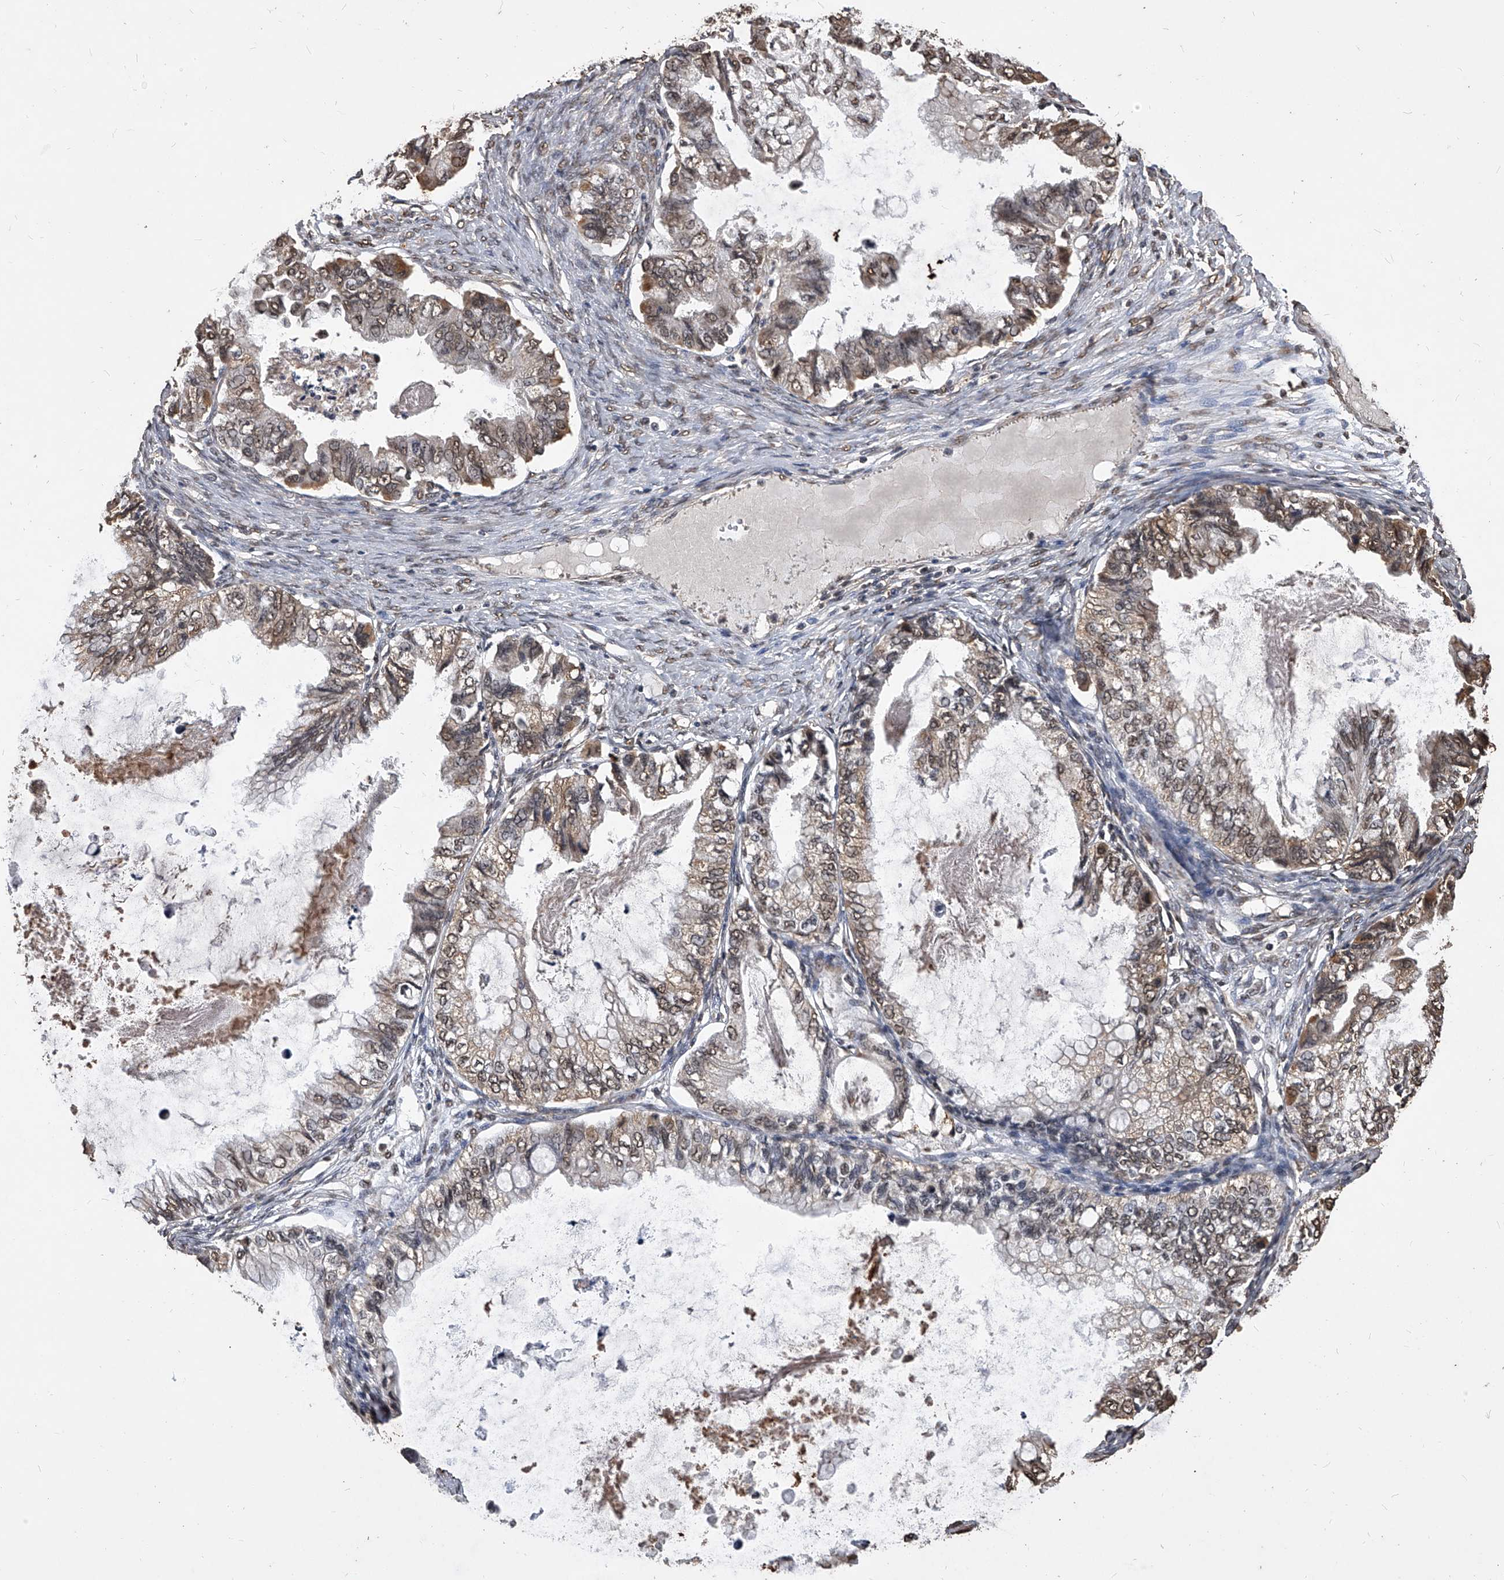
{"staining": {"intensity": "weak", "quantity": "25%-75%", "location": "cytoplasmic/membranous,nuclear"}, "tissue": "ovarian cancer", "cell_type": "Tumor cells", "image_type": "cancer", "snomed": [{"axis": "morphology", "description": "Cystadenocarcinoma, mucinous, NOS"}, {"axis": "topography", "description": "Ovary"}], "caption": "Immunohistochemistry (IHC) (DAB) staining of ovarian cancer (mucinous cystadenocarcinoma) reveals weak cytoplasmic/membranous and nuclear protein positivity in about 25%-75% of tumor cells.", "gene": "FBXL4", "patient": {"sex": "female", "age": 80}}